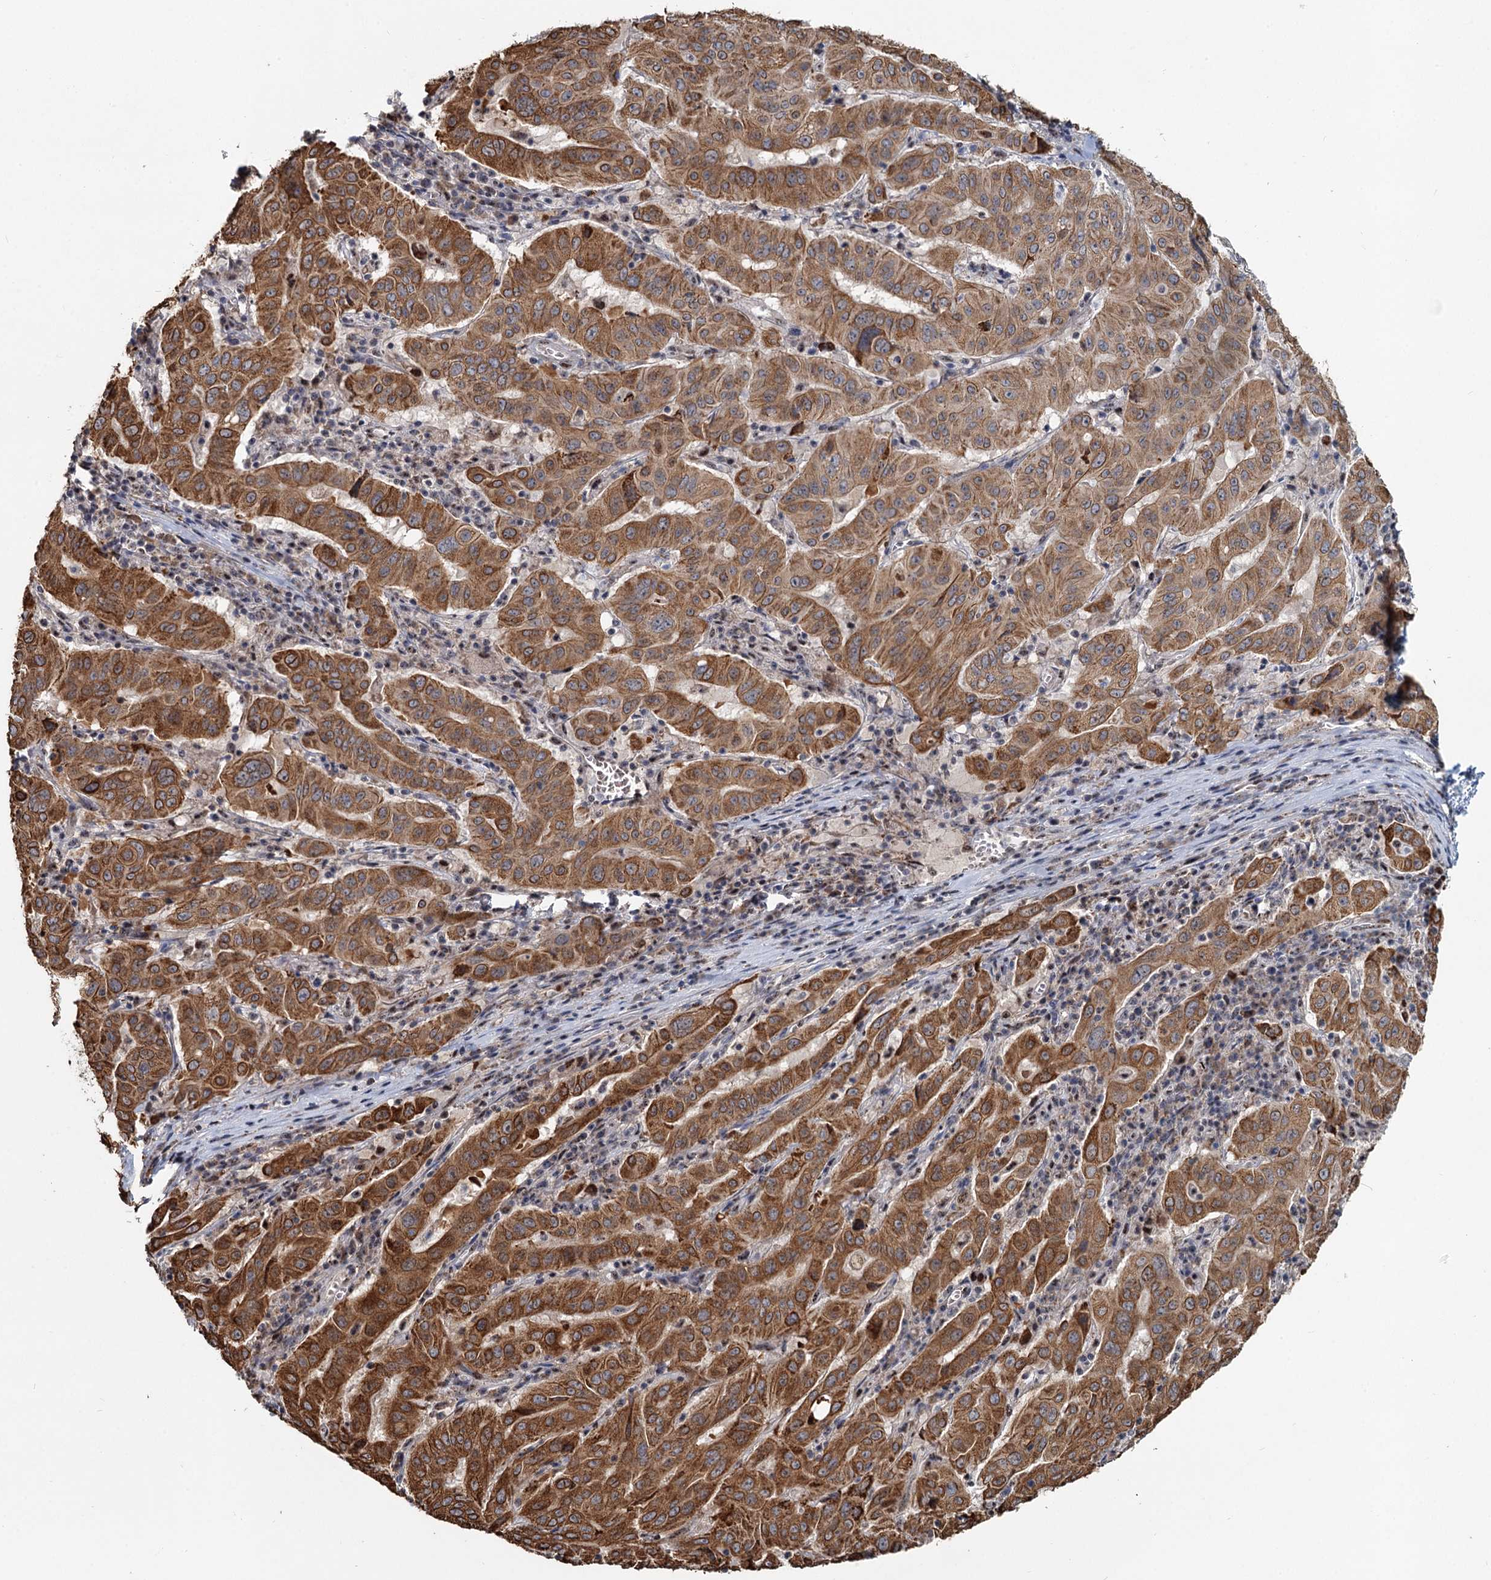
{"staining": {"intensity": "strong", "quantity": ">75%", "location": "cytoplasmic/membranous"}, "tissue": "pancreatic cancer", "cell_type": "Tumor cells", "image_type": "cancer", "snomed": [{"axis": "morphology", "description": "Adenocarcinoma, NOS"}, {"axis": "topography", "description": "Pancreas"}], "caption": "Protein staining of pancreatic cancer tissue exhibits strong cytoplasmic/membranous expression in about >75% of tumor cells.", "gene": "RITA1", "patient": {"sex": "male", "age": 63}}